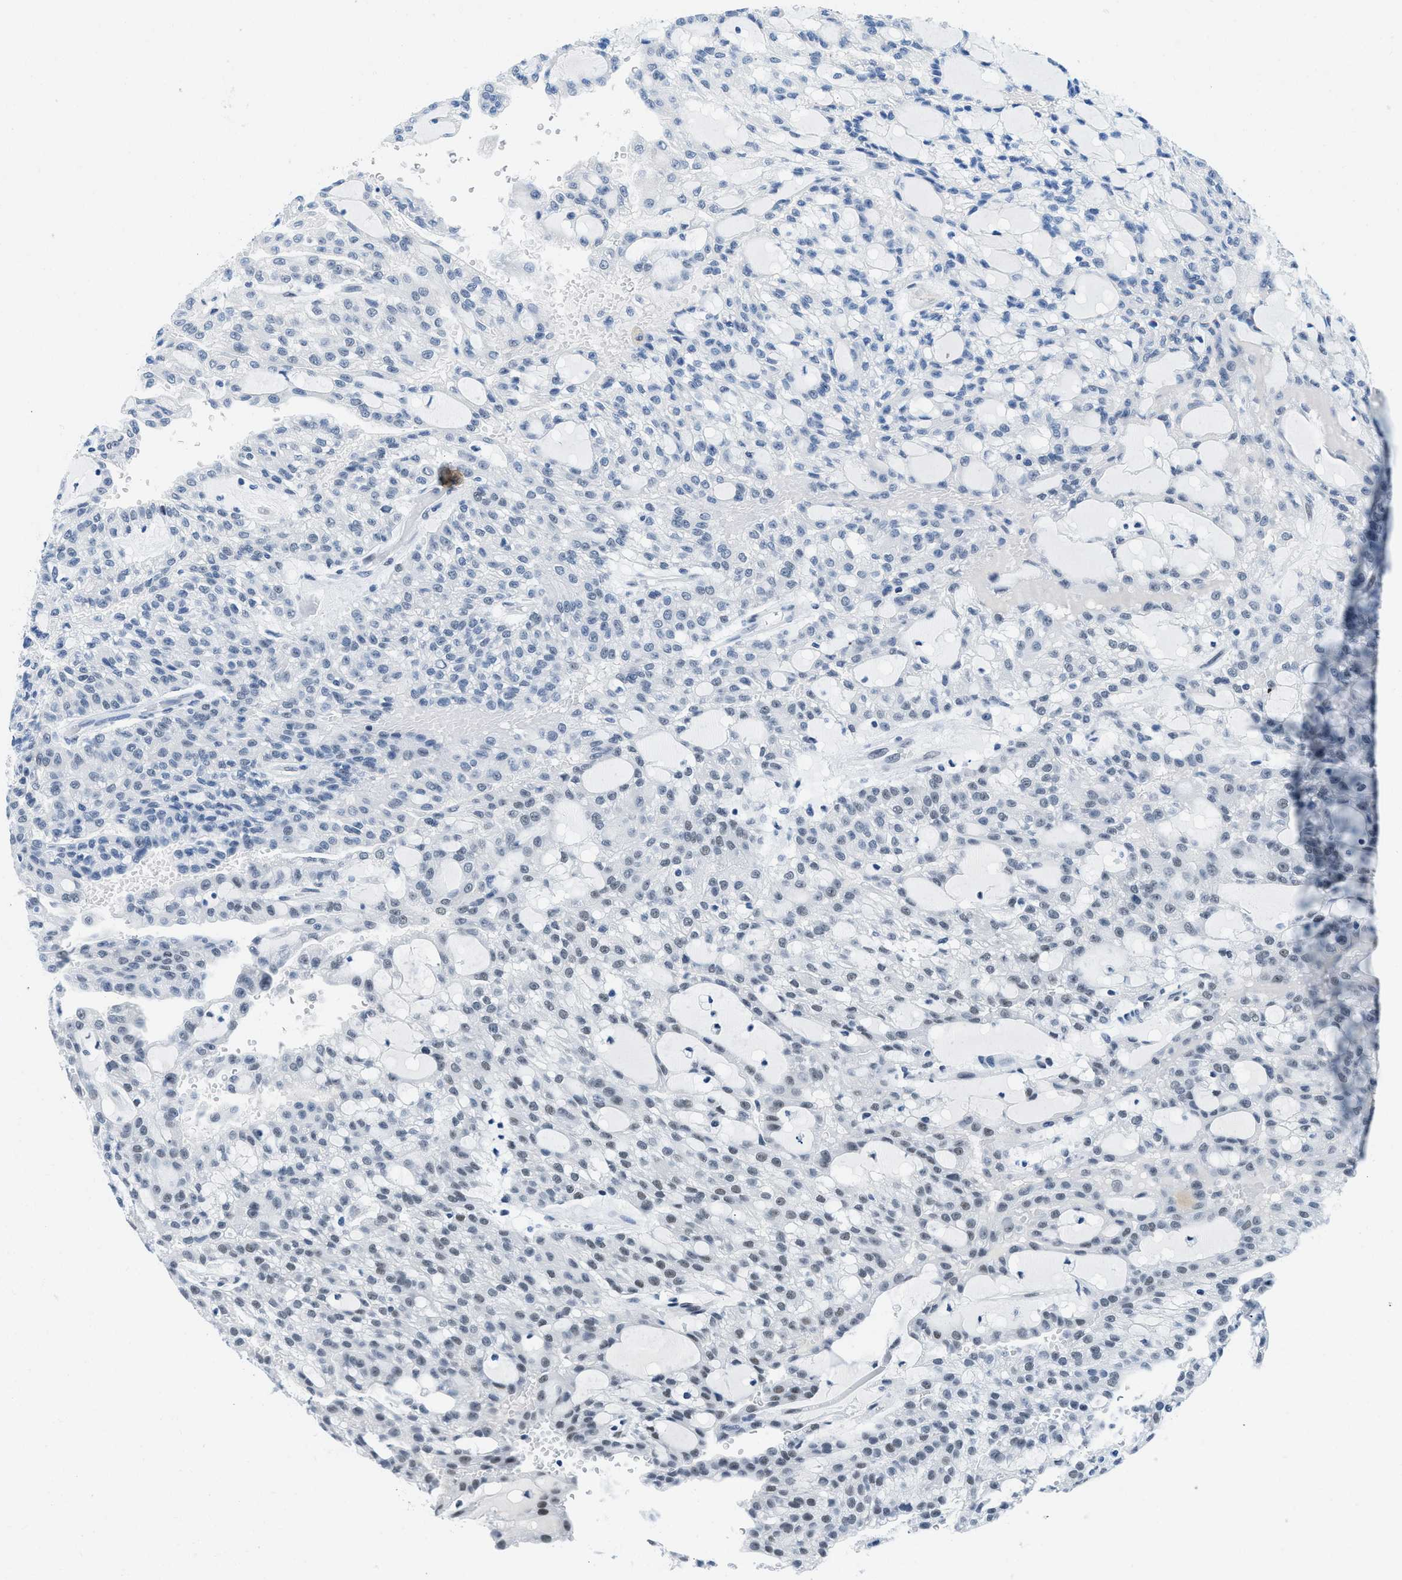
{"staining": {"intensity": "weak", "quantity": "<25%", "location": "nuclear"}, "tissue": "renal cancer", "cell_type": "Tumor cells", "image_type": "cancer", "snomed": [{"axis": "morphology", "description": "Adenocarcinoma, NOS"}, {"axis": "topography", "description": "Kidney"}], "caption": "Tumor cells show no significant protein positivity in renal cancer.", "gene": "SMARCAD1", "patient": {"sex": "male", "age": 63}}